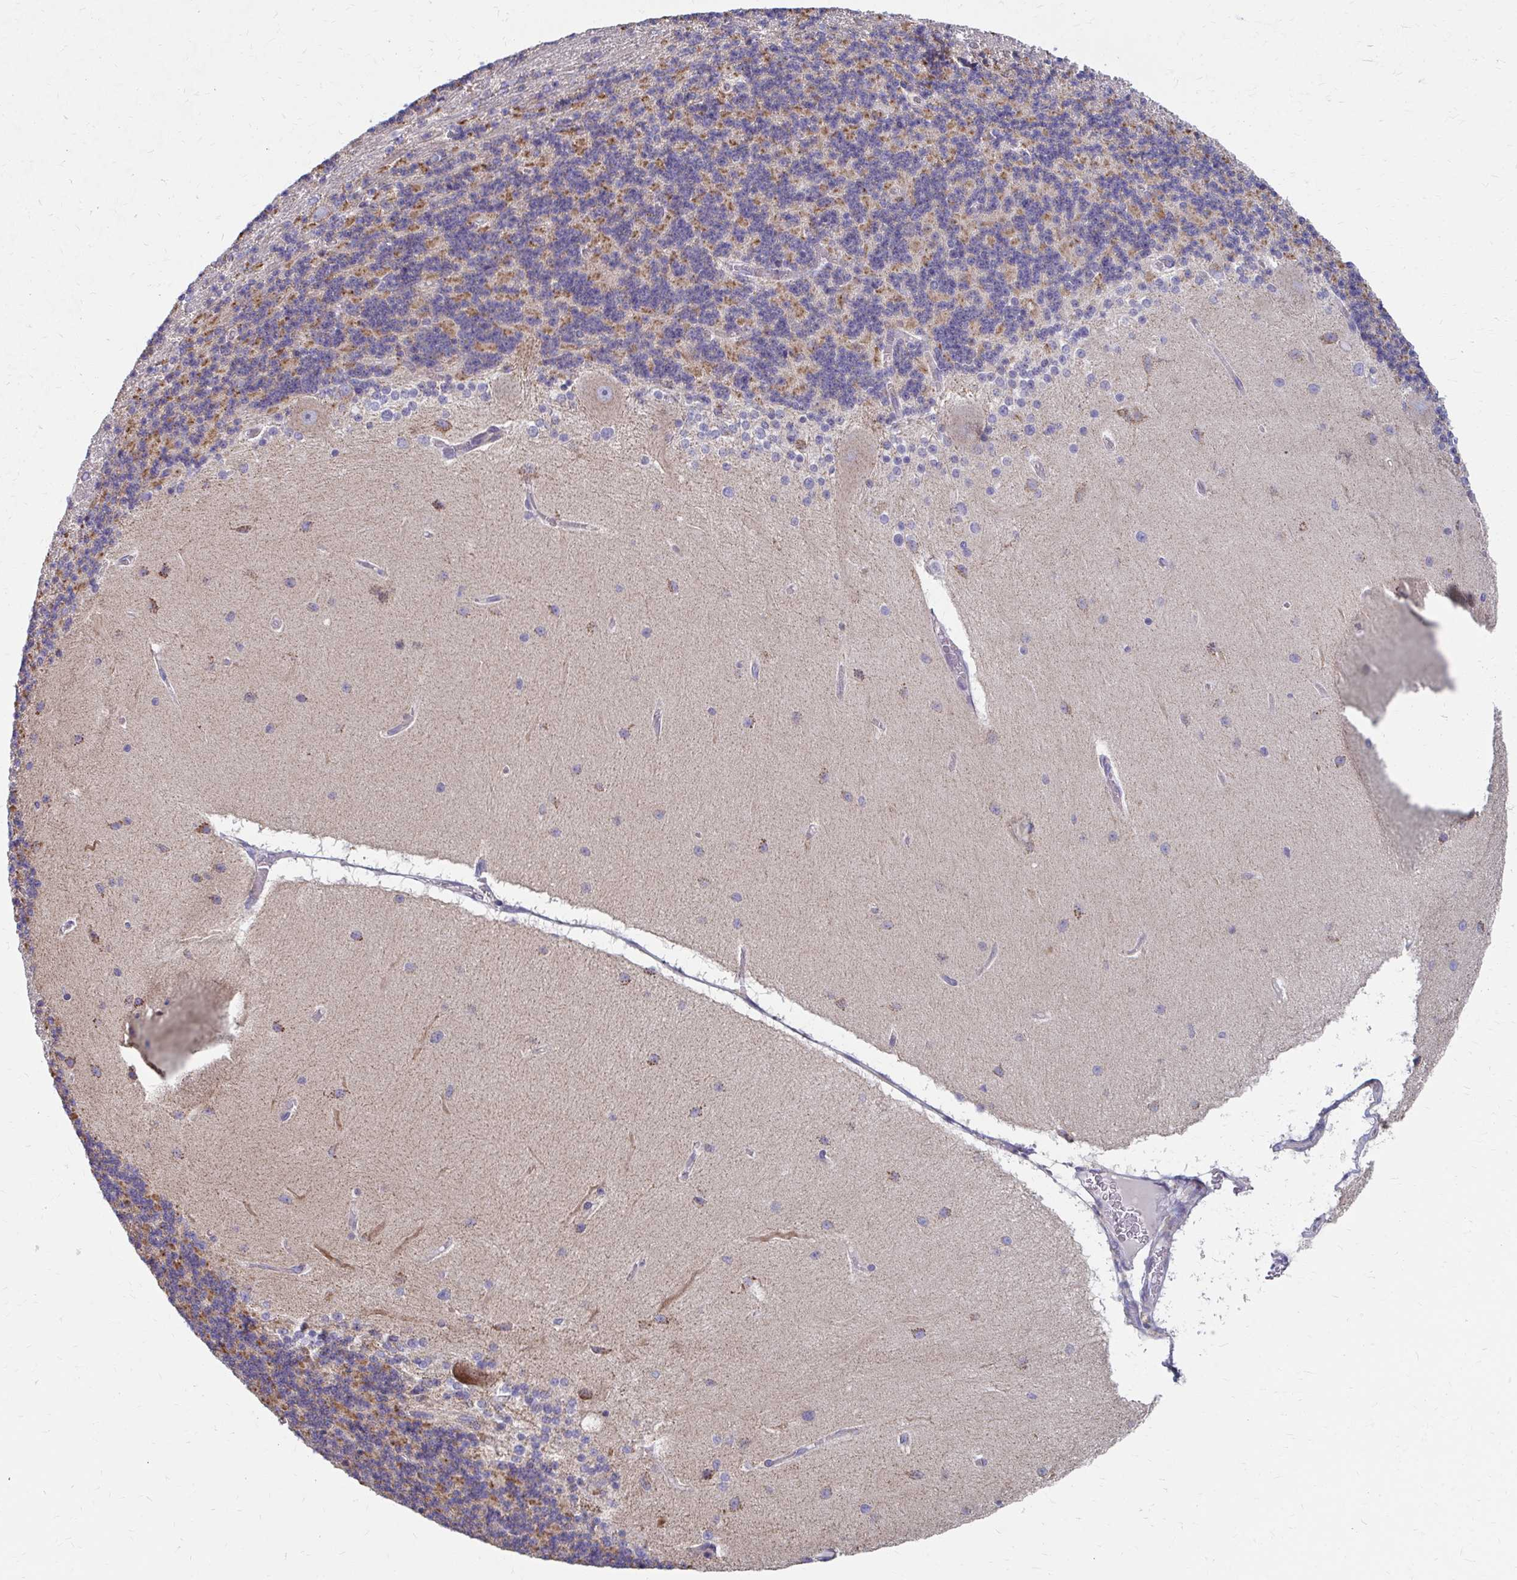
{"staining": {"intensity": "moderate", "quantity": "25%-75%", "location": "cytoplasmic/membranous"}, "tissue": "cerebellum", "cell_type": "Cells in granular layer", "image_type": "normal", "snomed": [{"axis": "morphology", "description": "Normal tissue, NOS"}, {"axis": "topography", "description": "Cerebellum"}], "caption": "A brown stain highlights moderate cytoplasmic/membranous positivity of a protein in cells in granular layer of benign human cerebellum. (DAB (3,3'-diaminobenzidine) IHC with brightfield microscopy, high magnification).", "gene": "RCC1L", "patient": {"sex": "female", "age": 54}}